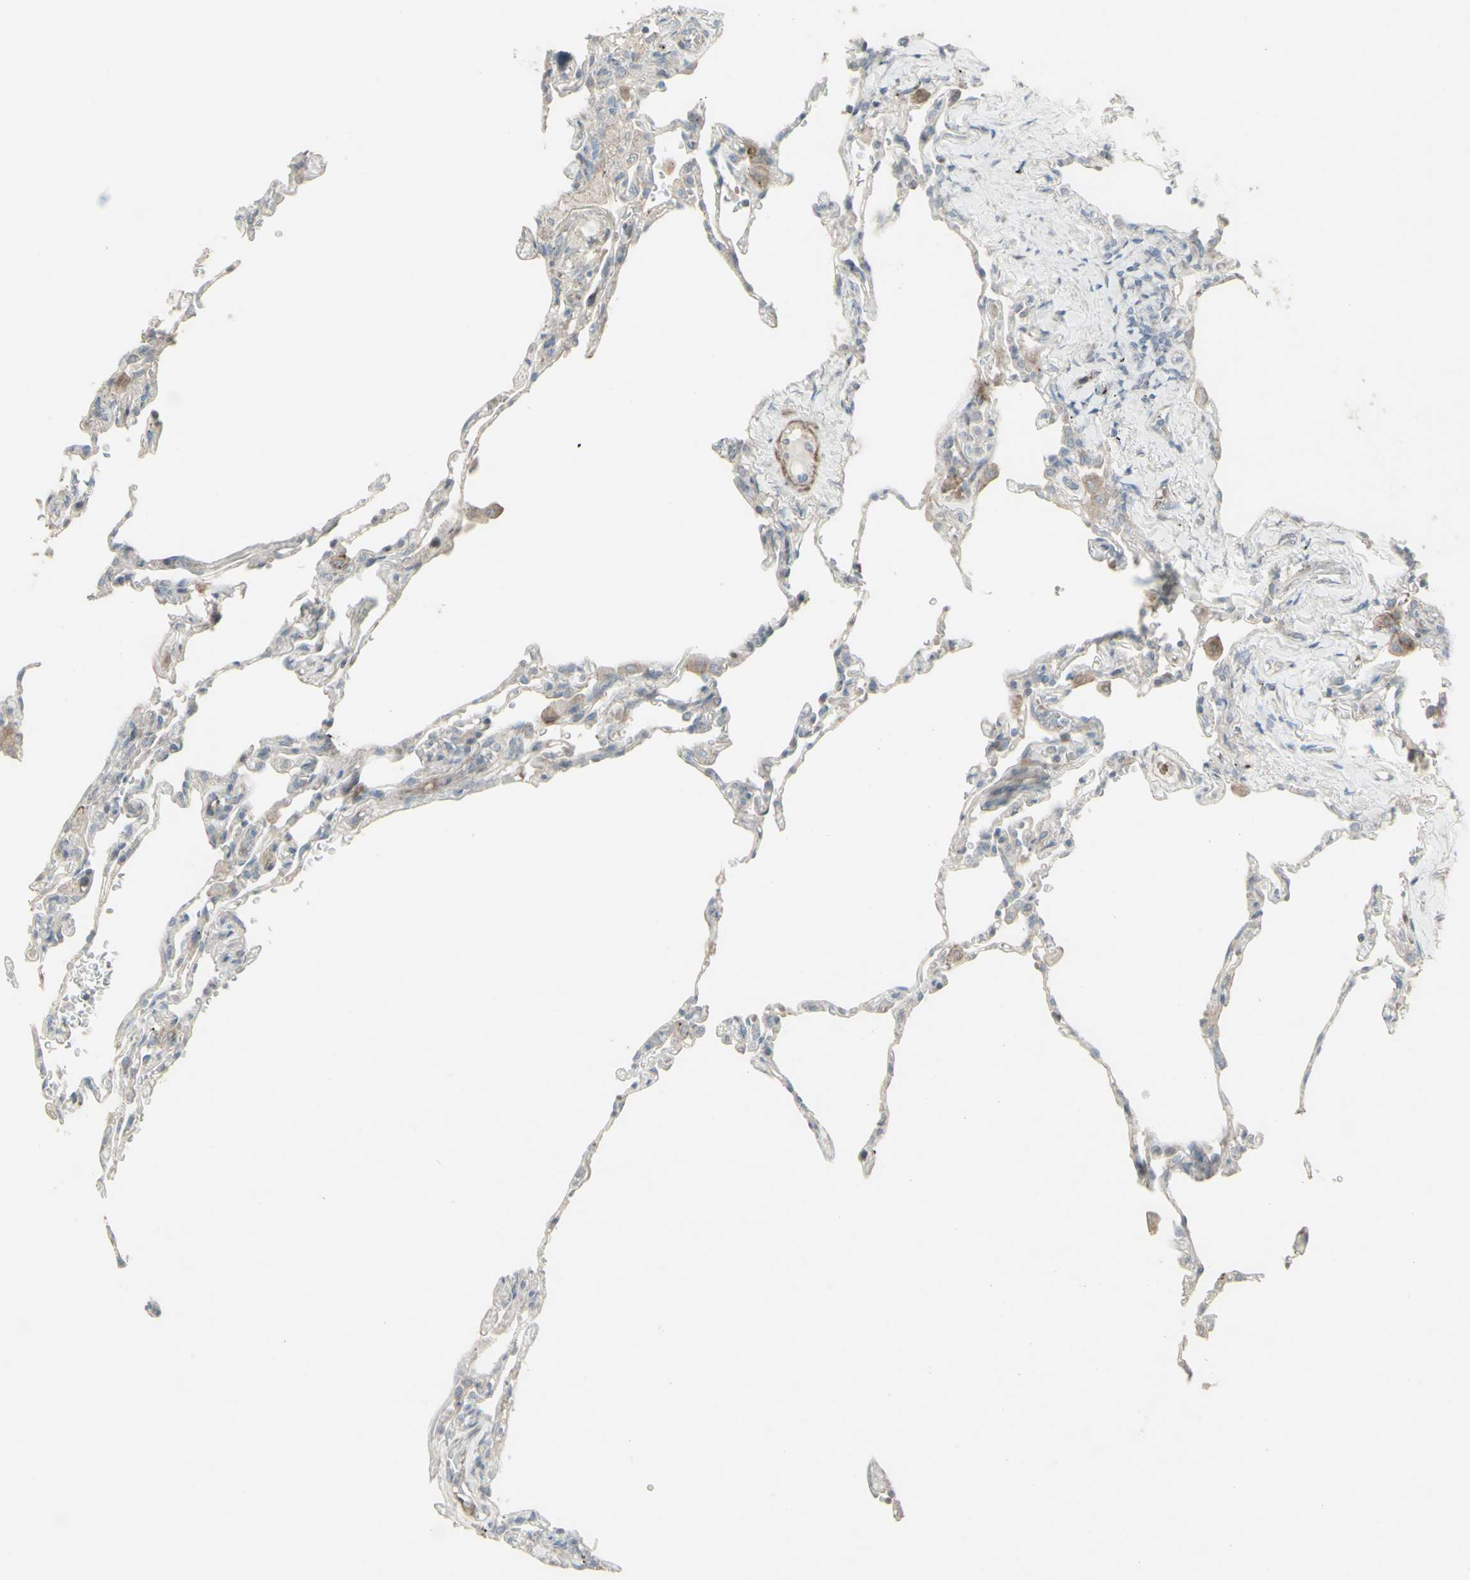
{"staining": {"intensity": "negative", "quantity": "none", "location": "none"}, "tissue": "lung", "cell_type": "Alveolar cells", "image_type": "normal", "snomed": [{"axis": "morphology", "description": "Normal tissue, NOS"}, {"axis": "topography", "description": "Lung"}], "caption": "Alveolar cells are negative for brown protein staining in benign lung. Brightfield microscopy of IHC stained with DAB (brown) and hematoxylin (blue), captured at high magnification.", "gene": "GMNN", "patient": {"sex": "male", "age": 59}}